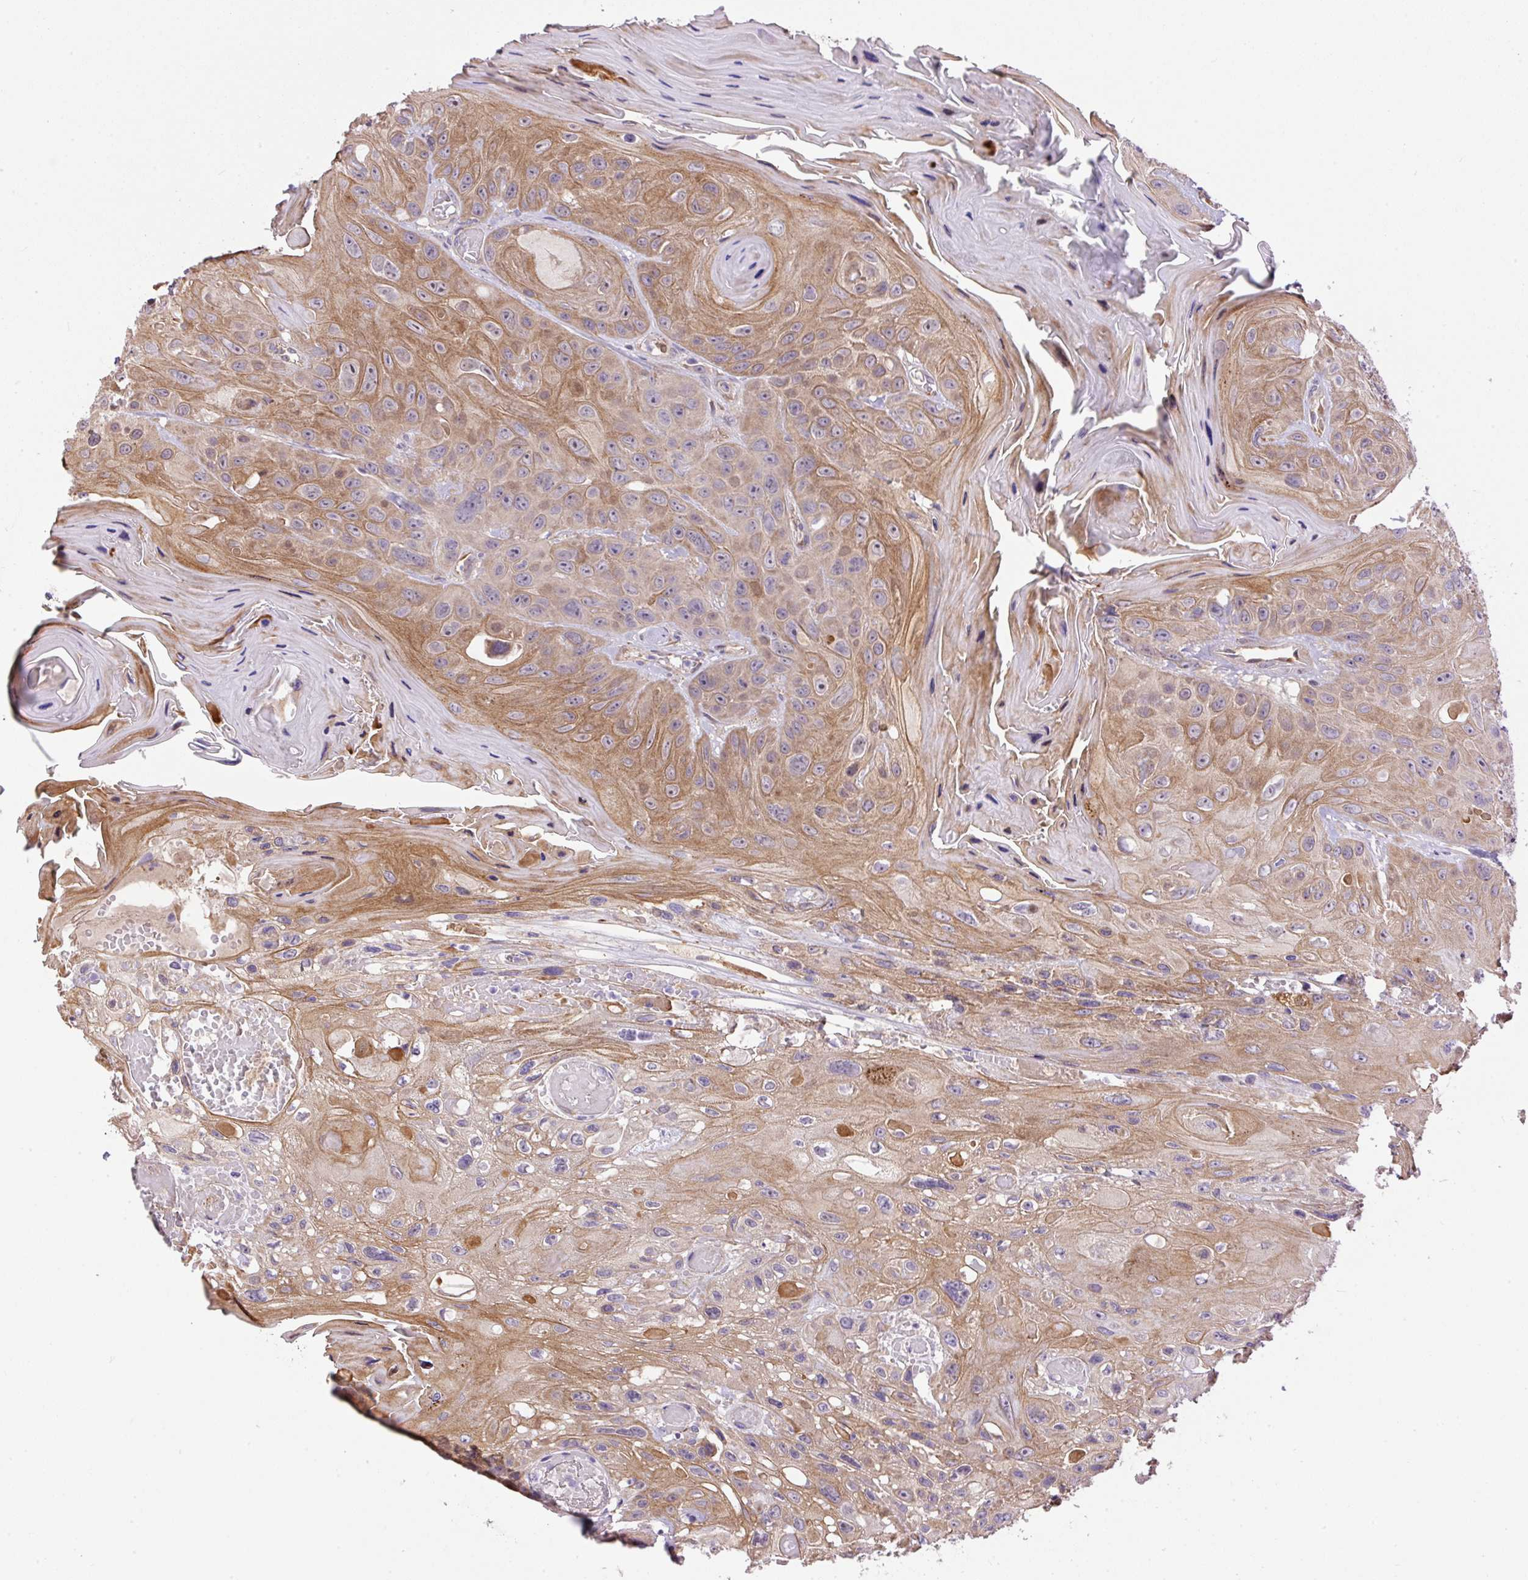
{"staining": {"intensity": "moderate", "quantity": ">75%", "location": "cytoplasmic/membranous"}, "tissue": "head and neck cancer", "cell_type": "Tumor cells", "image_type": "cancer", "snomed": [{"axis": "morphology", "description": "Squamous cell carcinoma, NOS"}, {"axis": "topography", "description": "Head-Neck"}], "caption": "Immunohistochemical staining of human head and neck cancer reveals medium levels of moderate cytoplasmic/membranous protein positivity in about >75% of tumor cells.", "gene": "PPME1", "patient": {"sex": "female", "age": 59}}